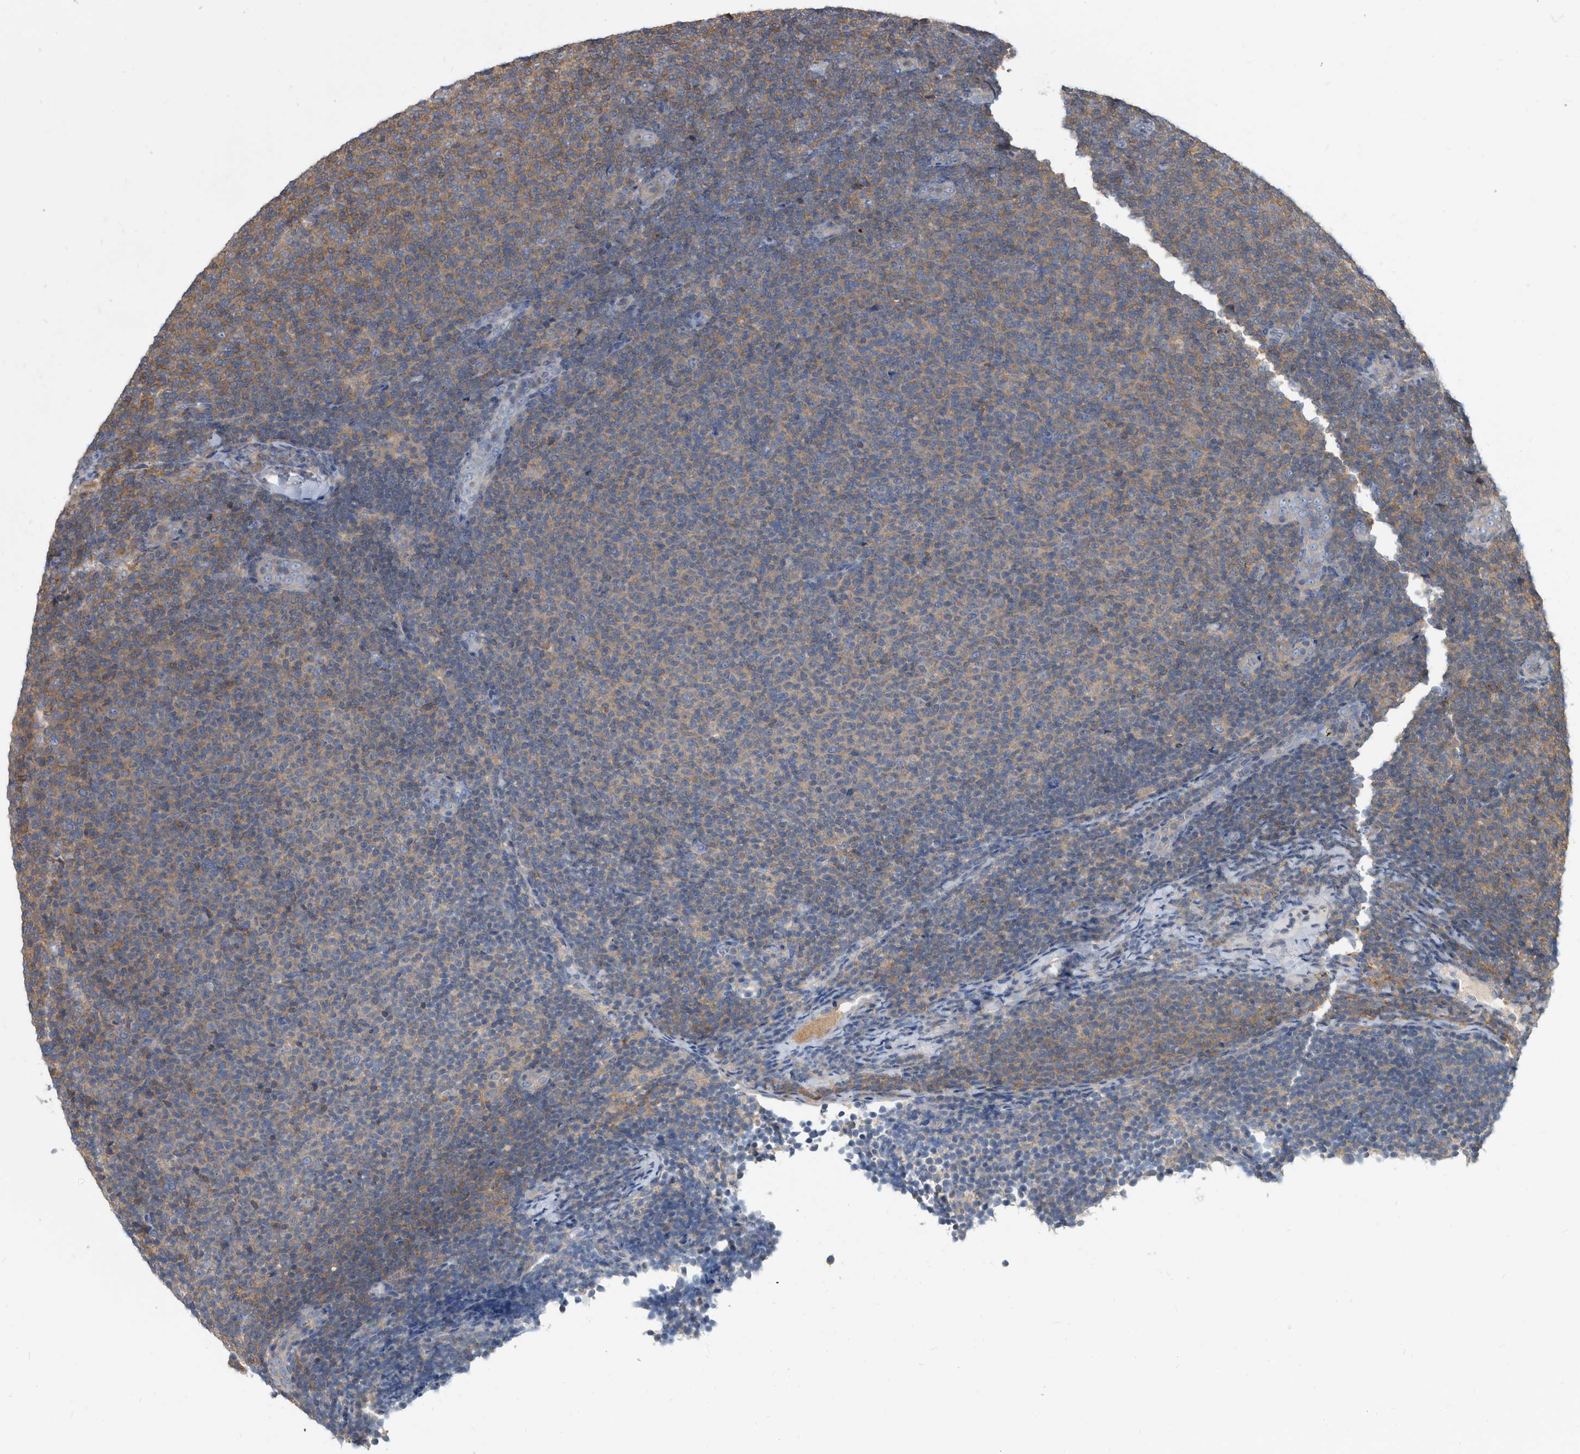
{"staining": {"intensity": "weak", "quantity": "25%-75%", "location": "cytoplasmic/membranous"}, "tissue": "lymphoma", "cell_type": "Tumor cells", "image_type": "cancer", "snomed": [{"axis": "morphology", "description": "Malignant lymphoma, non-Hodgkin's type, Low grade"}, {"axis": "topography", "description": "Lymph node"}], "caption": "Immunohistochemical staining of human lymphoma demonstrates low levels of weak cytoplasmic/membranous positivity in about 25%-75% of tumor cells. (DAB (3,3'-diaminobenzidine) IHC, brown staining for protein, blue staining for nuclei).", "gene": "APEH", "patient": {"sex": "male", "age": 66}}